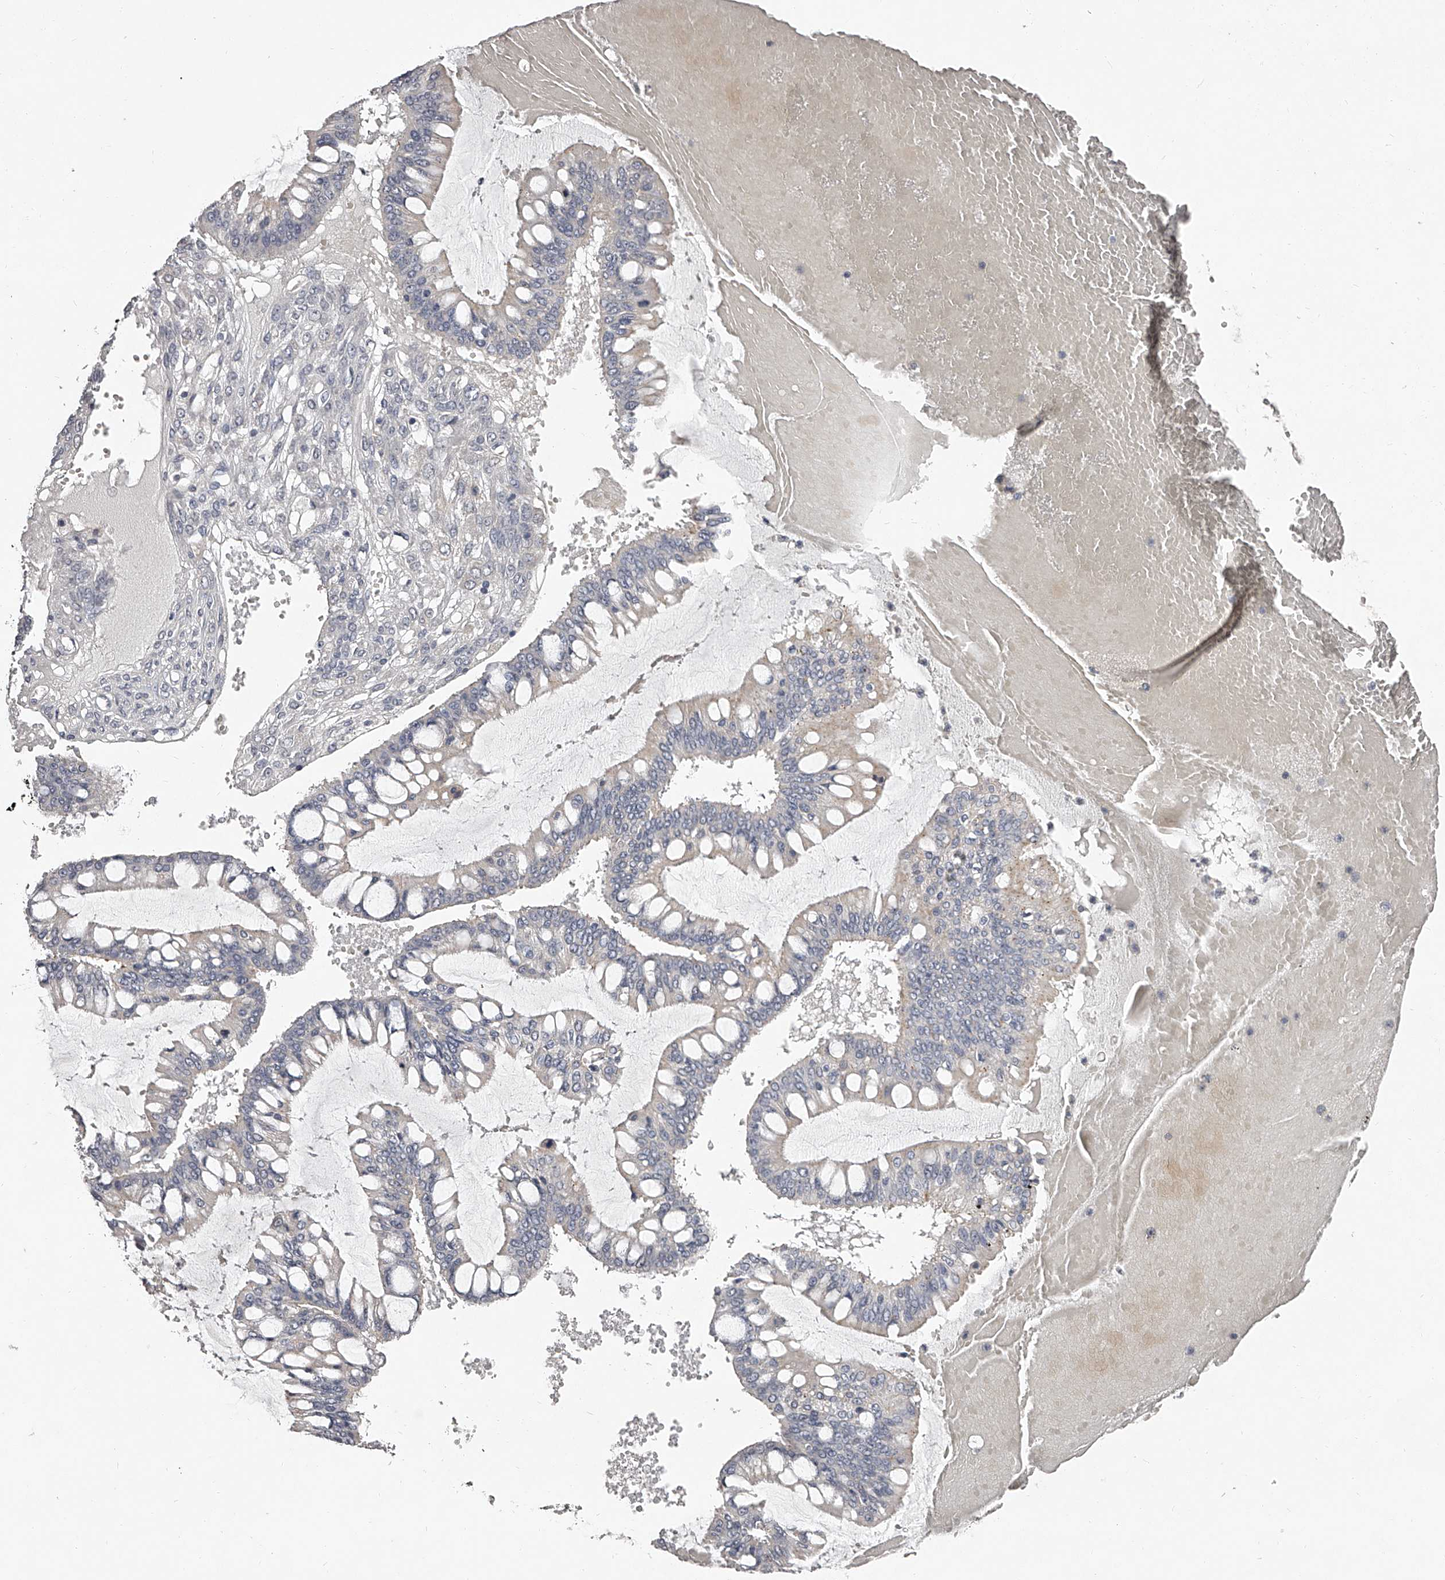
{"staining": {"intensity": "negative", "quantity": "none", "location": "none"}, "tissue": "ovarian cancer", "cell_type": "Tumor cells", "image_type": "cancer", "snomed": [{"axis": "morphology", "description": "Cystadenocarcinoma, mucinous, NOS"}, {"axis": "topography", "description": "Ovary"}], "caption": "The immunohistochemistry (IHC) photomicrograph has no significant expression in tumor cells of mucinous cystadenocarcinoma (ovarian) tissue.", "gene": "NT5DC1", "patient": {"sex": "female", "age": 73}}